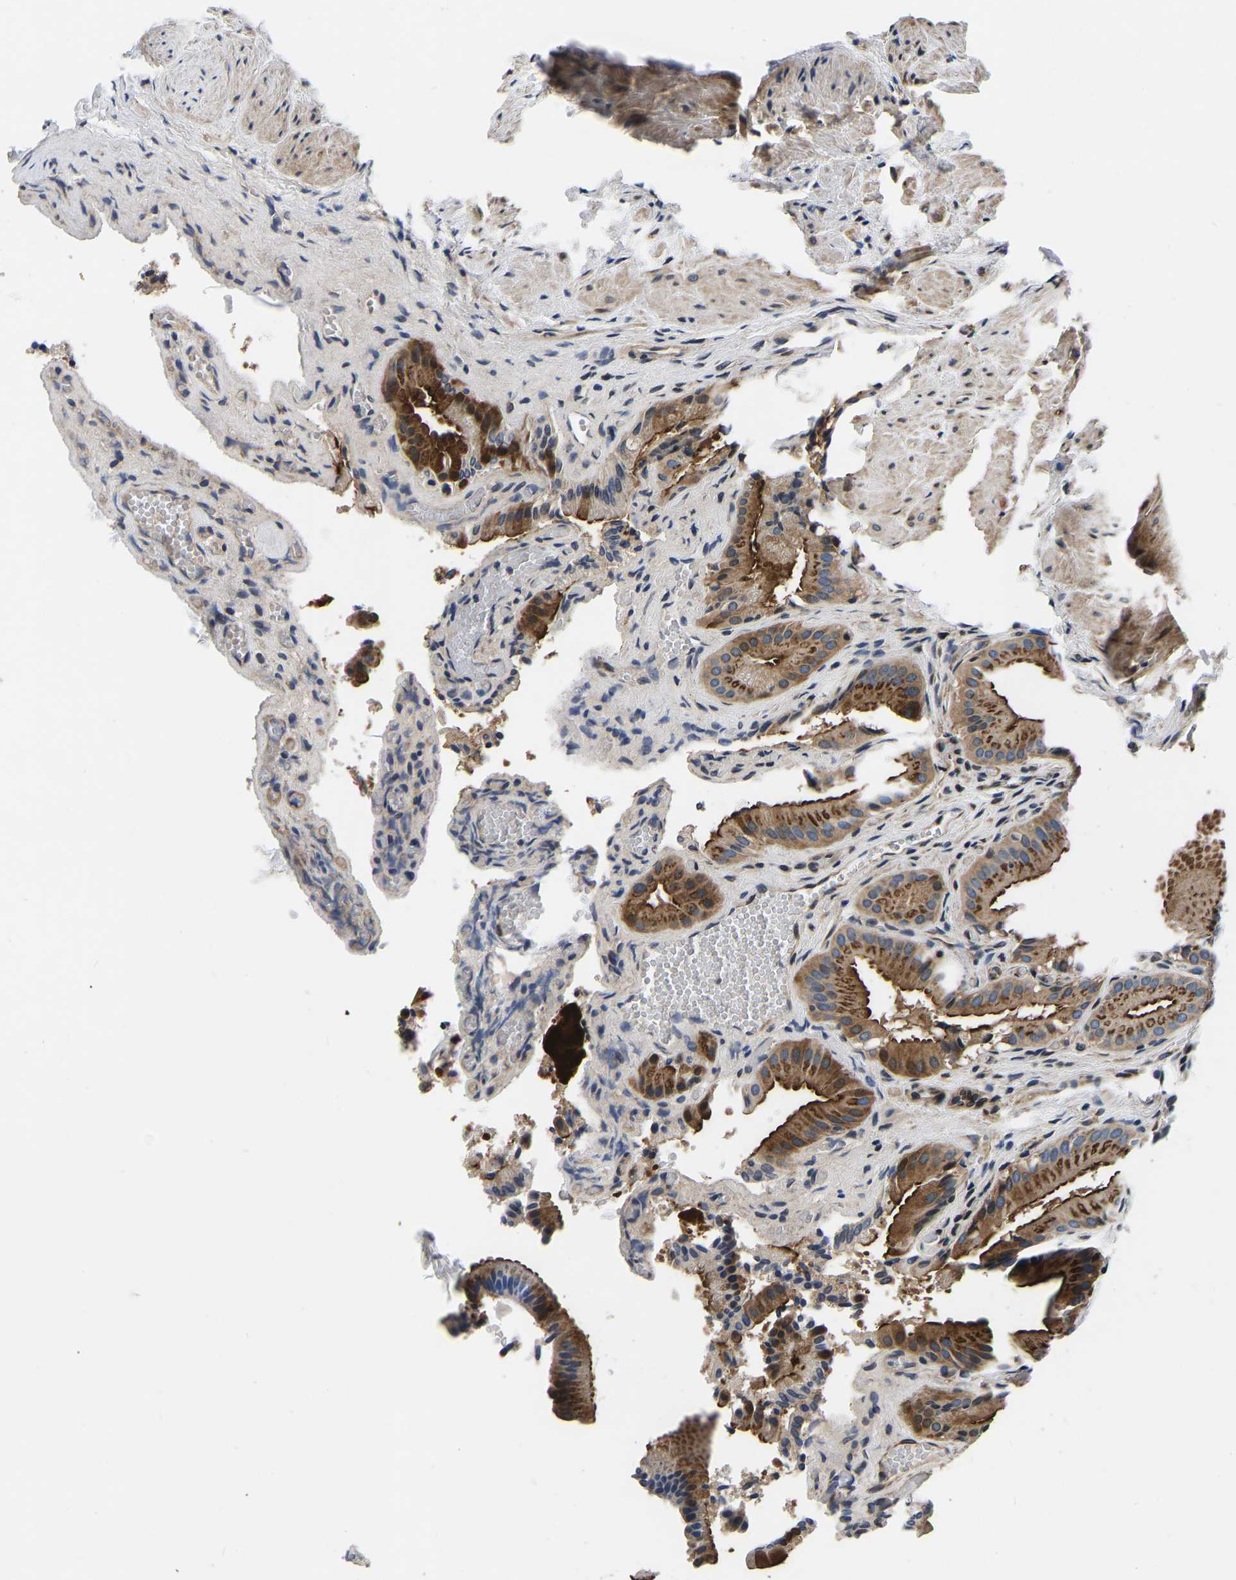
{"staining": {"intensity": "strong", "quantity": ">75%", "location": "cytoplasmic/membranous"}, "tissue": "gallbladder", "cell_type": "Glandular cells", "image_type": "normal", "snomed": [{"axis": "morphology", "description": "Normal tissue, NOS"}, {"axis": "topography", "description": "Gallbladder"}], "caption": "Strong cytoplasmic/membranous protein positivity is seen in about >75% of glandular cells in gallbladder.", "gene": "RABAC1", "patient": {"sex": "male", "age": 49}}